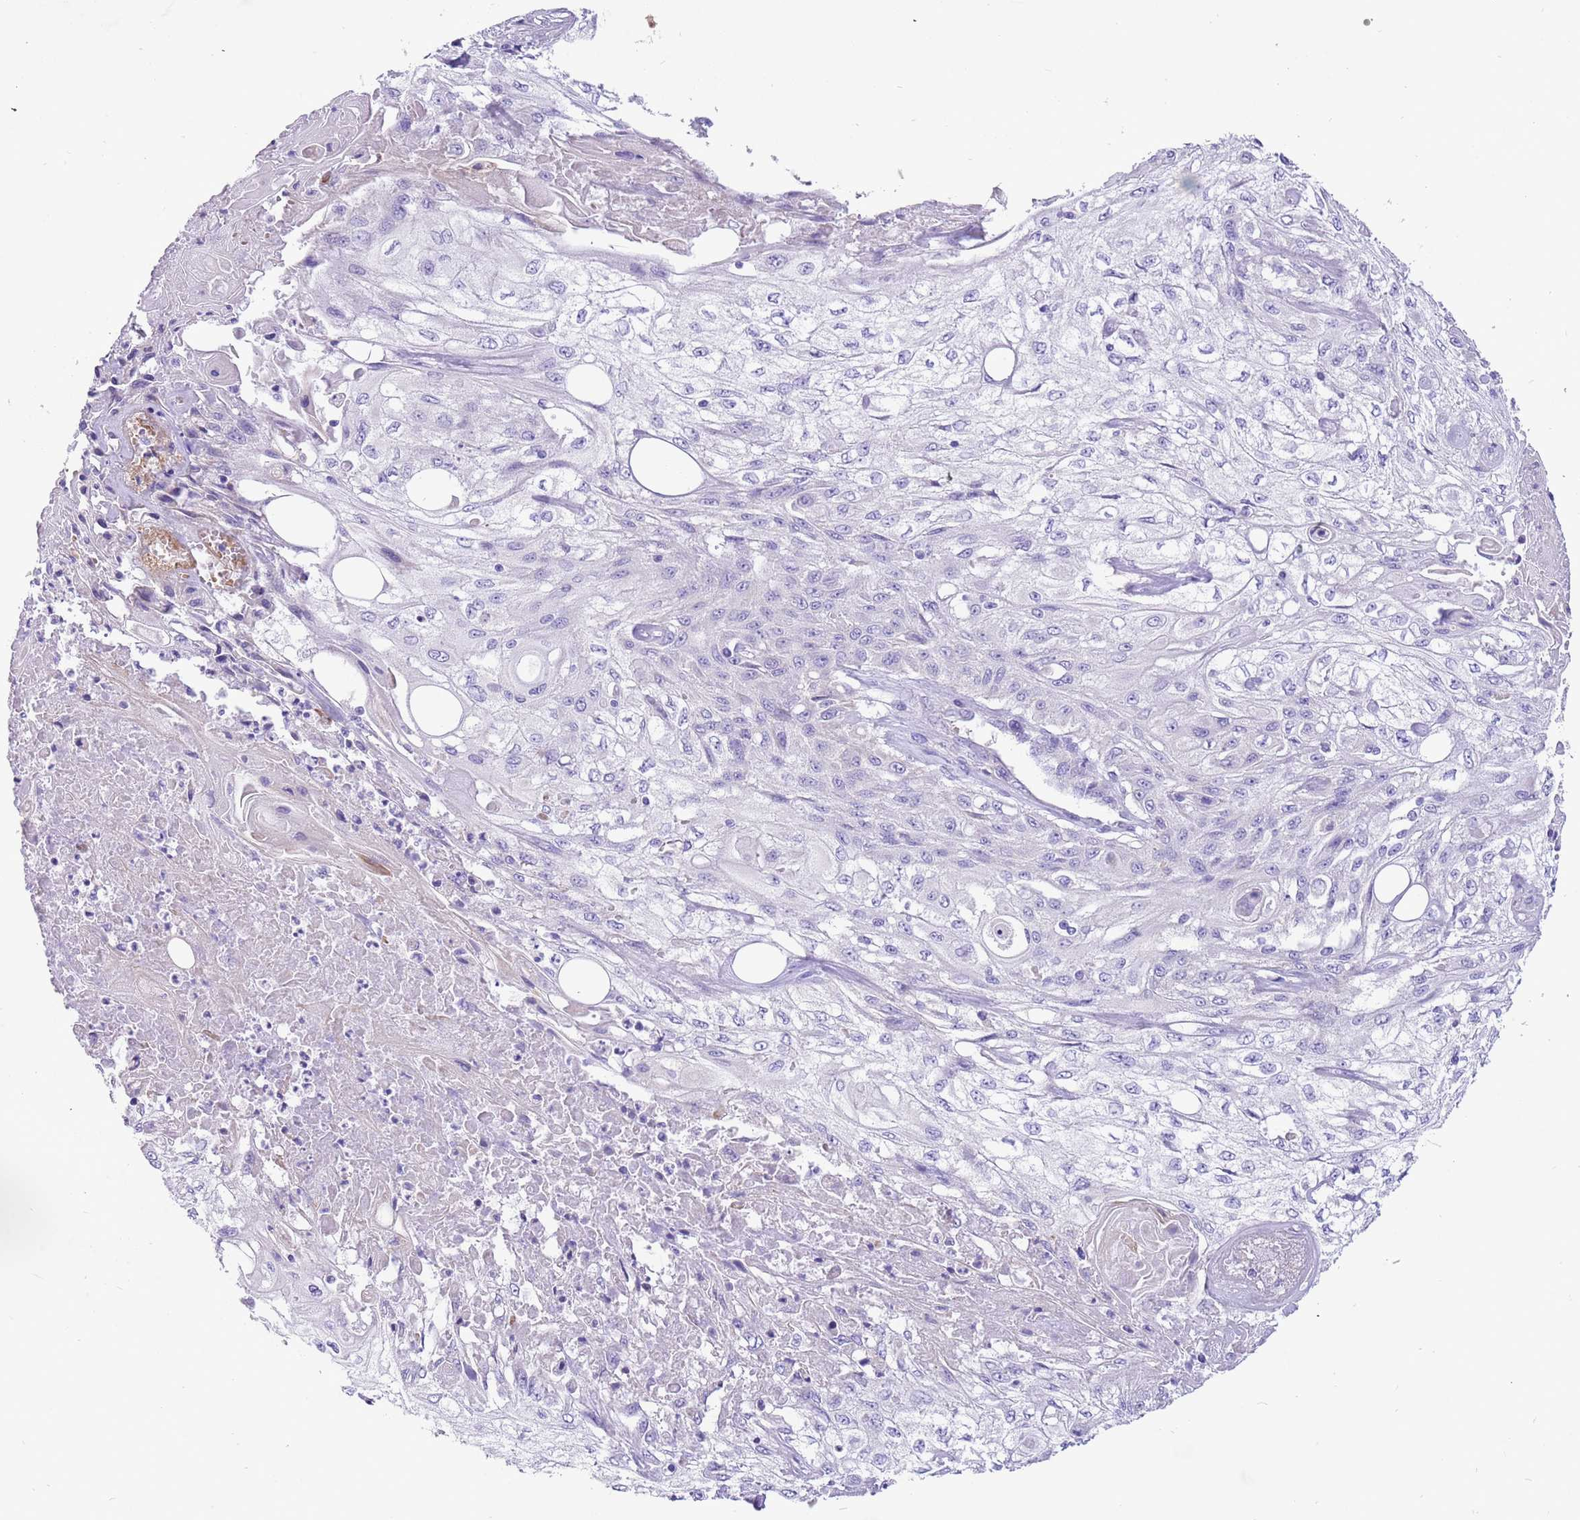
{"staining": {"intensity": "negative", "quantity": "none", "location": "none"}, "tissue": "skin cancer", "cell_type": "Tumor cells", "image_type": "cancer", "snomed": [{"axis": "morphology", "description": "Squamous cell carcinoma, NOS"}, {"axis": "morphology", "description": "Squamous cell carcinoma, metastatic, NOS"}, {"axis": "topography", "description": "Skin"}, {"axis": "topography", "description": "Lymph node"}], "caption": "The photomicrograph exhibits no staining of tumor cells in skin metastatic squamous cell carcinoma.", "gene": "KBTBD3", "patient": {"sex": "male", "age": 75}}